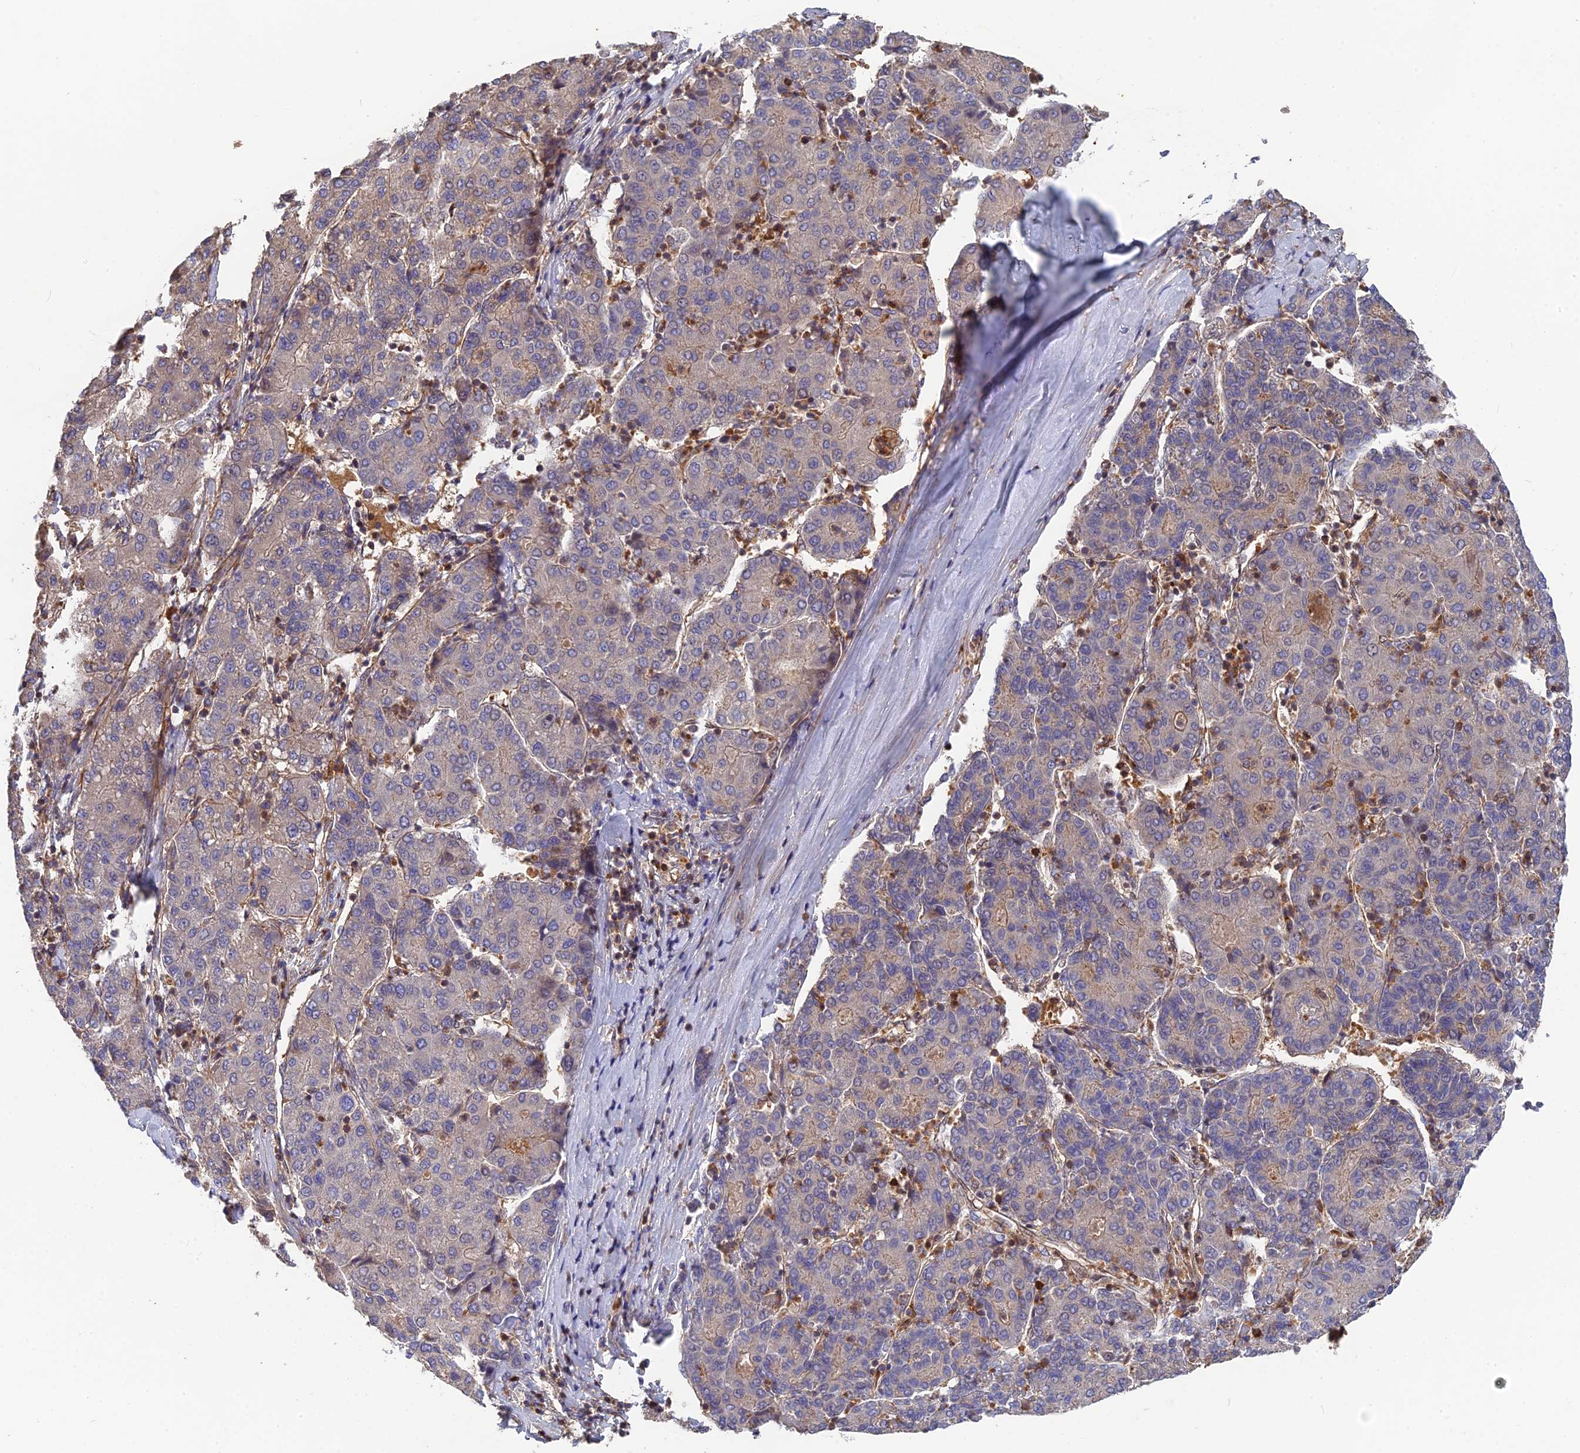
{"staining": {"intensity": "weak", "quantity": "<25%", "location": "cytoplasmic/membranous"}, "tissue": "liver cancer", "cell_type": "Tumor cells", "image_type": "cancer", "snomed": [{"axis": "morphology", "description": "Carcinoma, Hepatocellular, NOS"}, {"axis": "topography", "description": "Liver"}], "caption": "This is an IHC image of liver cancer (hepatocellular carcinoma). There is no staining in tumor cells.", "gene": "RPIA", "patient": {"sex": "male", "age": 65}}